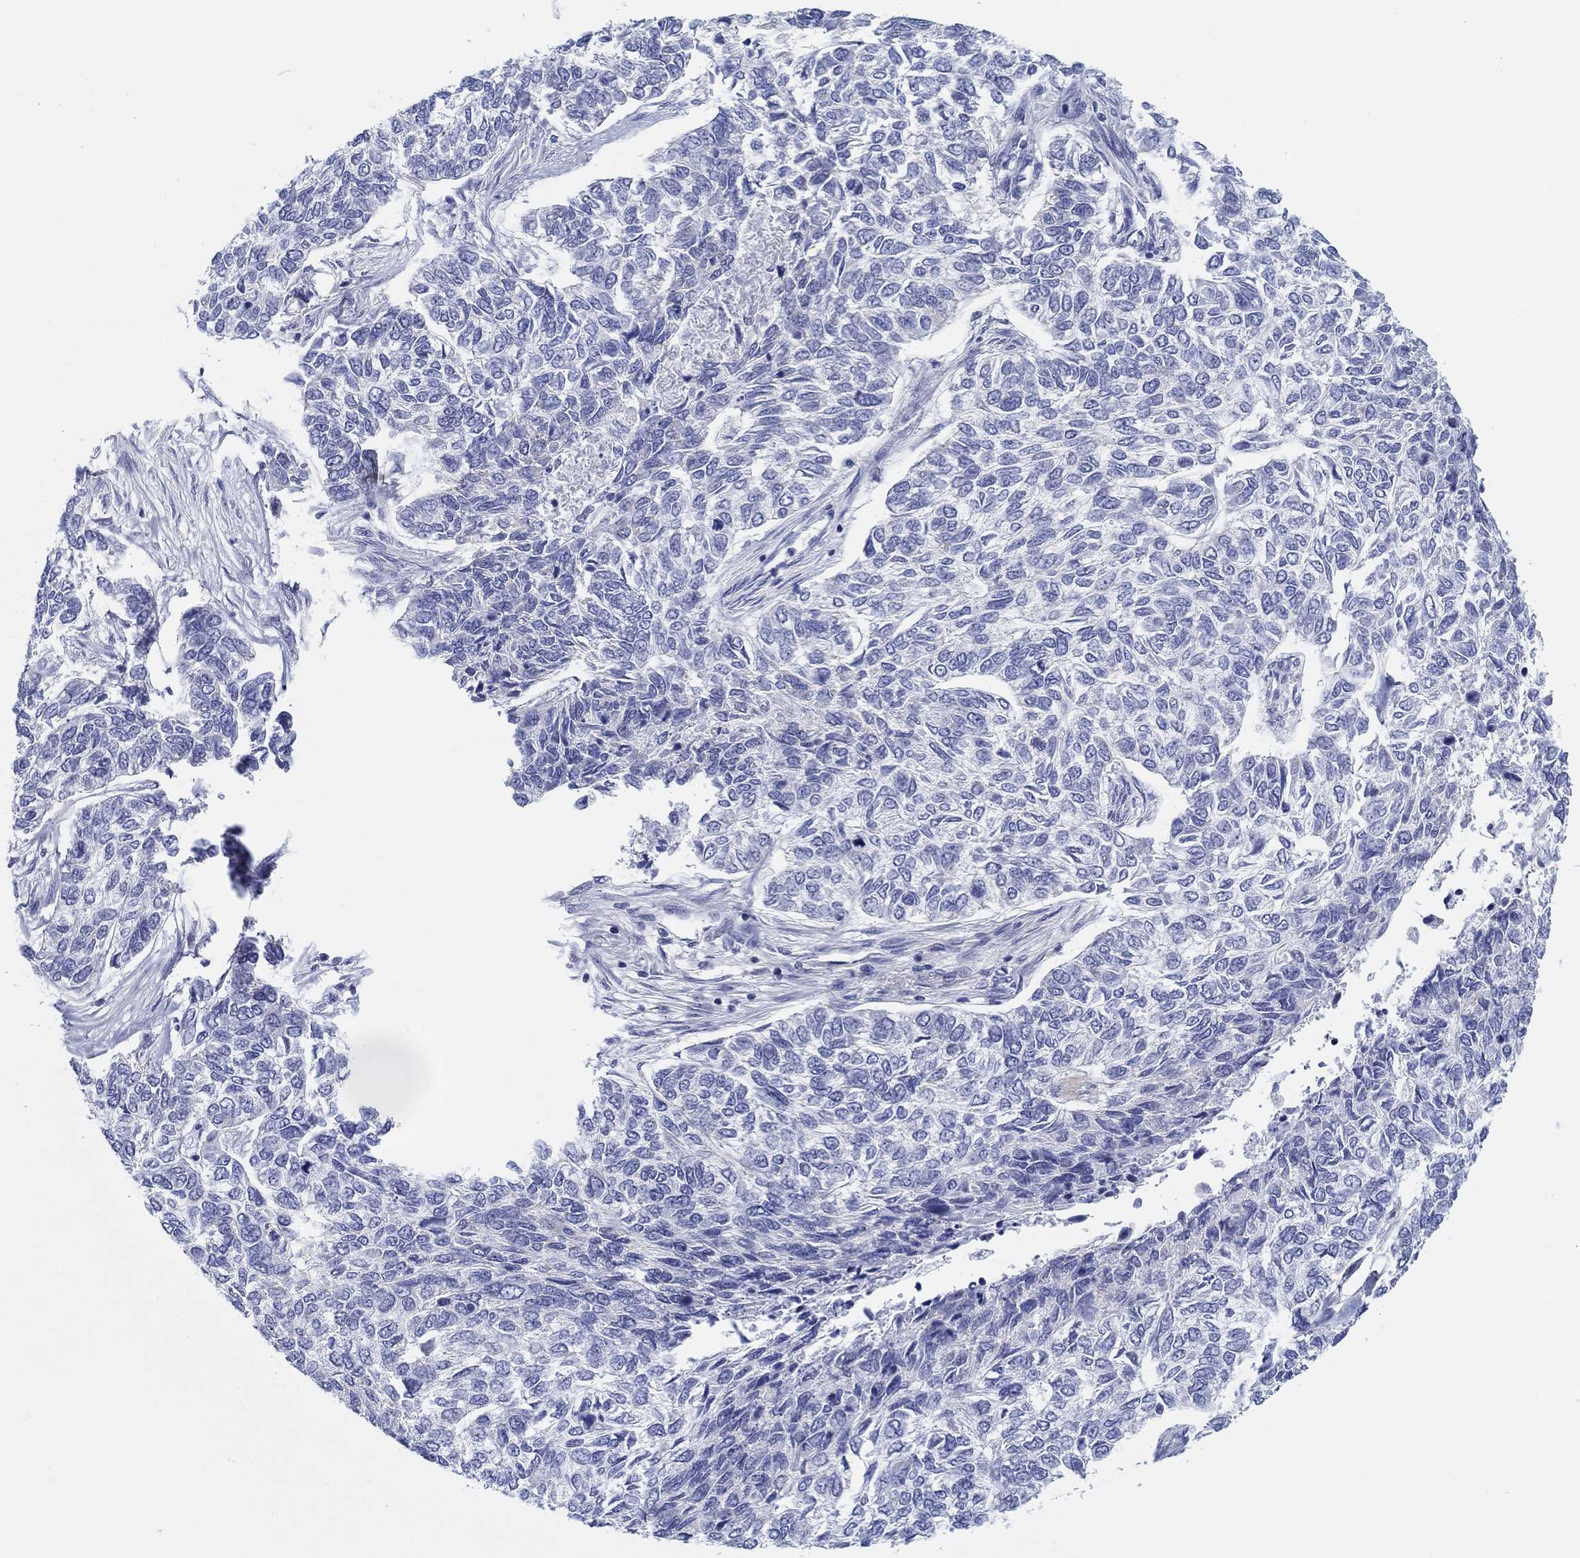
{"staining": {"intensity": "negative", "quantity": "none", "location": "none"}, "tissue": "skin cancer", "cell_type": "Tumor cells", "image_type": "cancer", "snomed": [{"axis": "morphology", "description": "Basal cell carcinoma"}, {"axis": "topography", "description": "Skin"}], "caption": "DAB (3,3'-diaminobenzidine) immunohistochemical staining of skin basal cell carcinoma reveals no significant positivity in tumor cells.", "gene": "HAPLN4", "patient": {"sex": "female", "age": 65}}